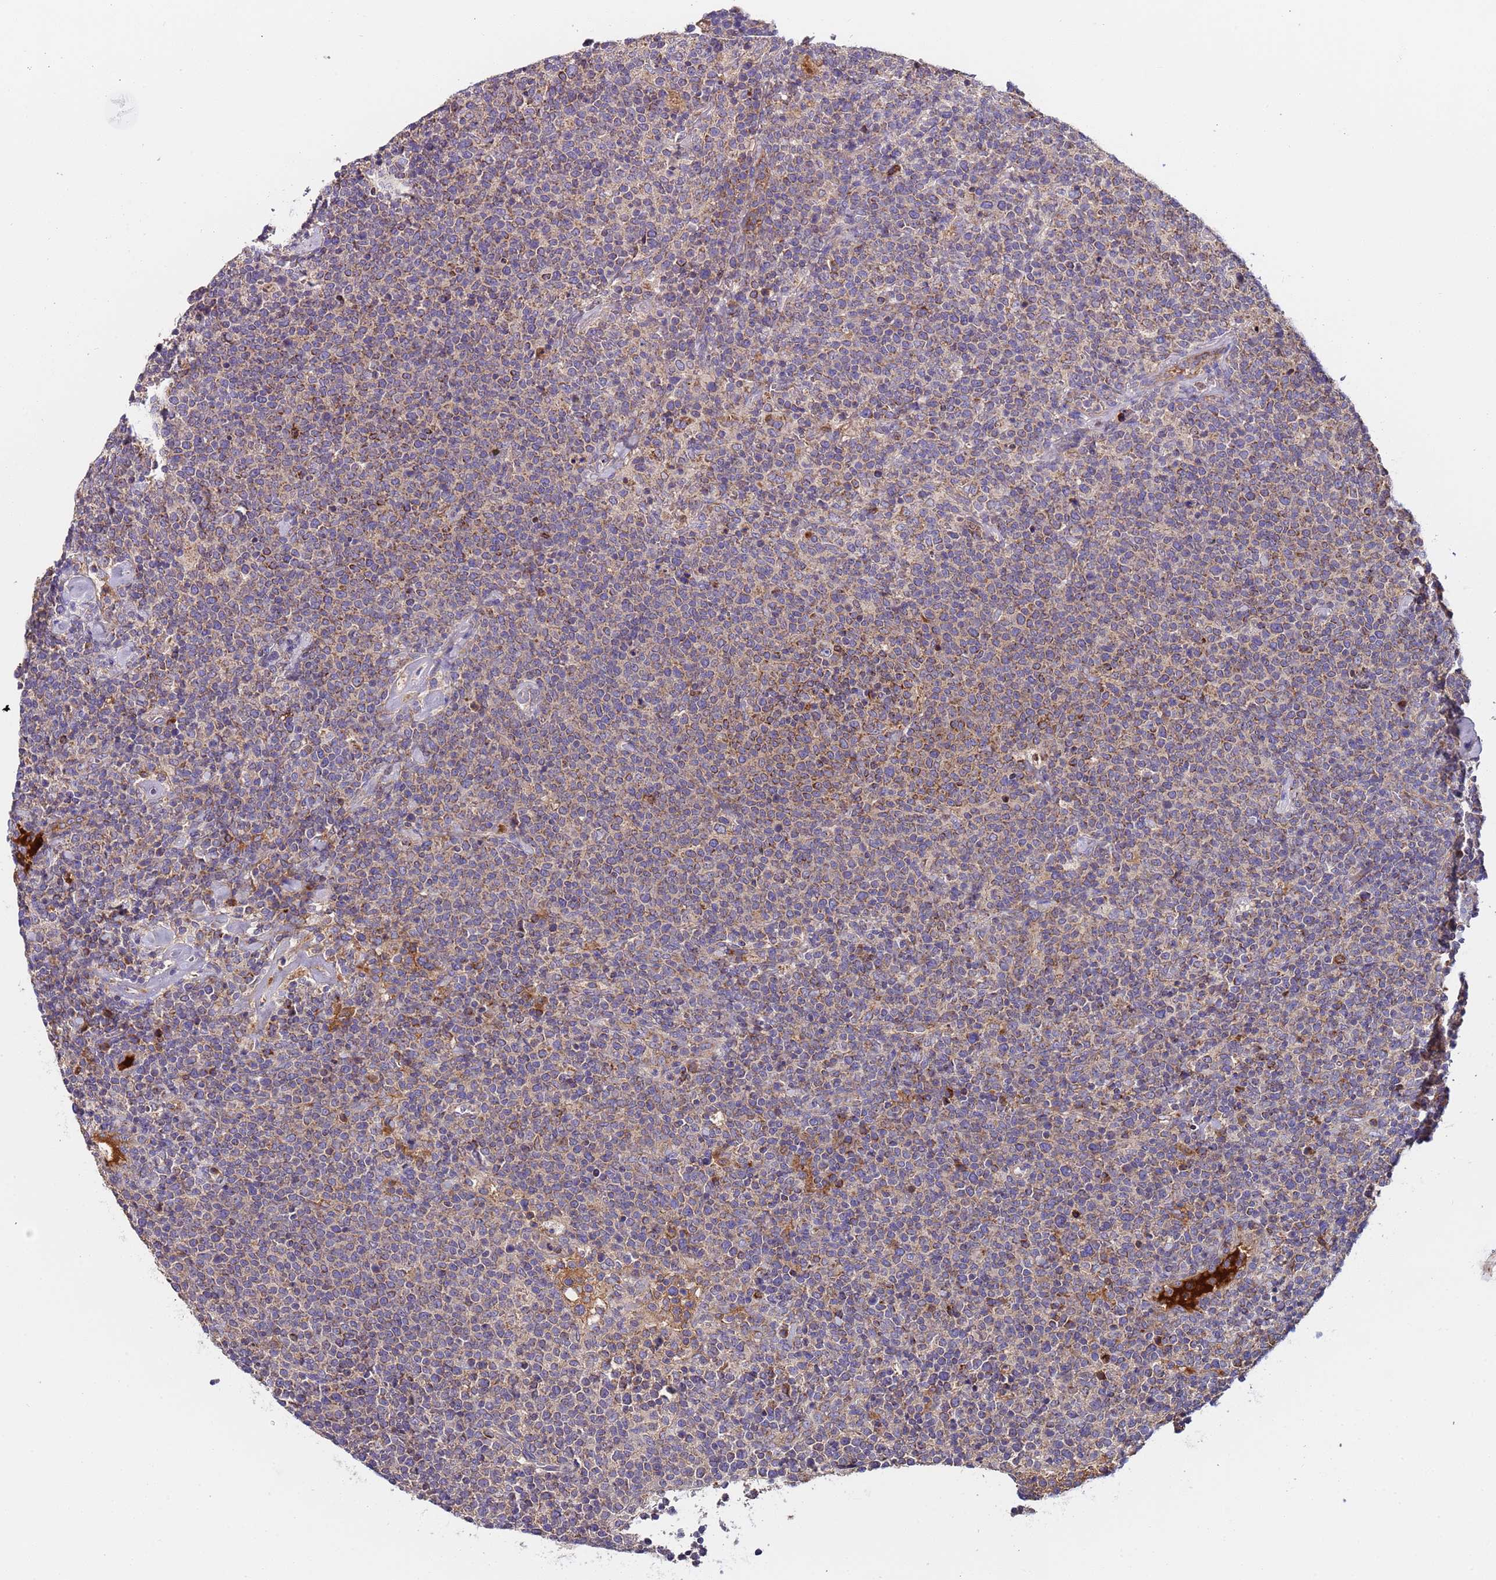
{"staining": {"intensity": "moderate", "quantity": "25%-75%", "location": "cytoplasmic/membranous"}, "tissue": "lymphoma", "cell_type": "Tumor cells", "image_type": "cancer", "snomed": [{"axis": "morphology", "description": "Malignant lymphoma, non-Hodgkin's type, High grade"}, {"axis": "topography", "description": "Lymph node"}], "caption": "Protein expression analysis of human lymphoma reveals moderate cytoplasmic/membranous staining in about 25%-75% of tumor cells. (IHC, brightfield microscopy, high magnification).", "gene": "TMEM126A", "patient": {"sex": "male", "age": 61}}